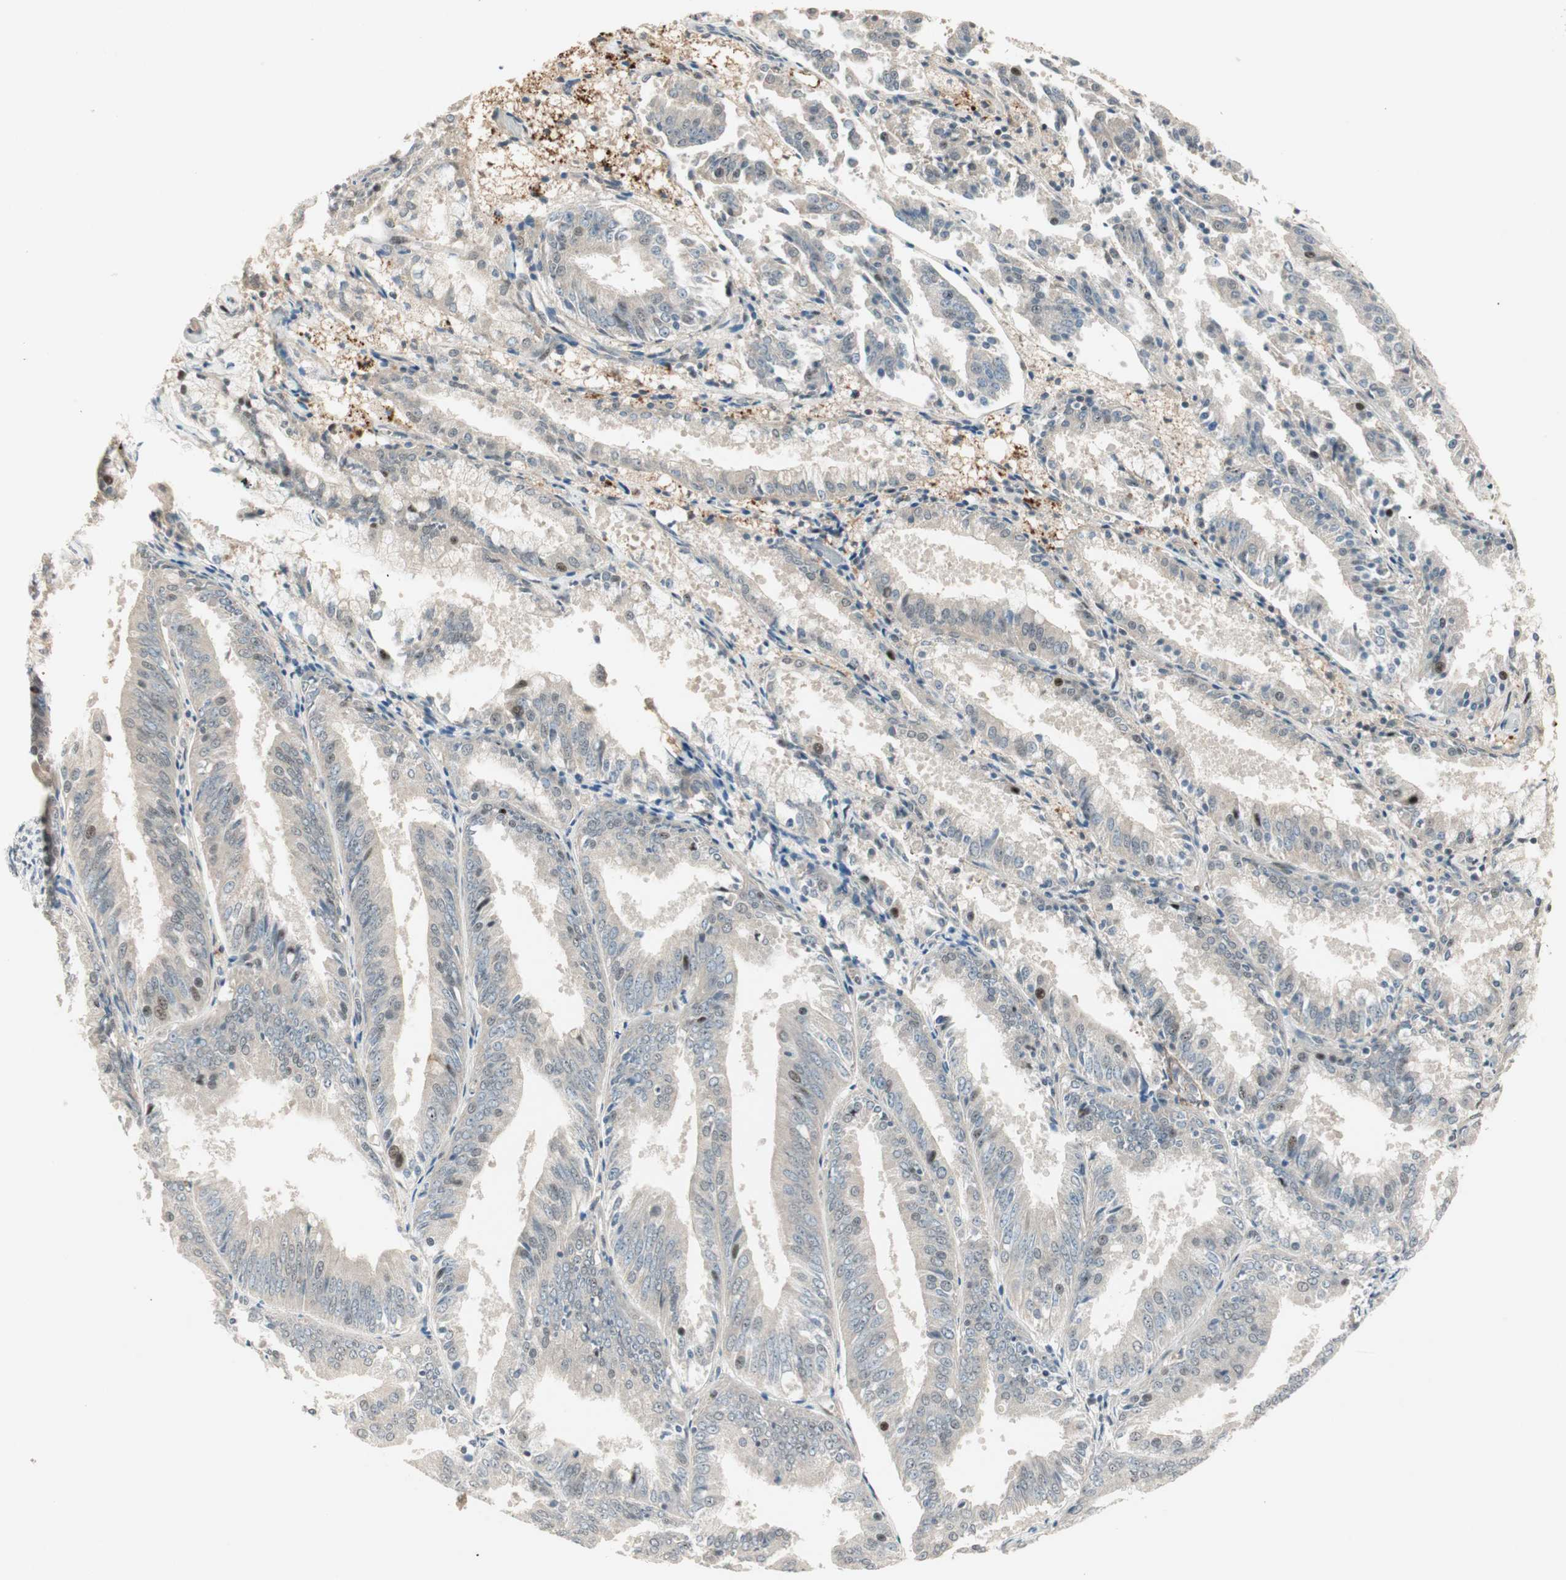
{"staining": {"intensity": "moderate", "quantity": "<25%", "location": "cytoplasmic/membranous,nuclear"}, "tissue": "endometrial cancer", "cell_type": "Tumor cells", "image_type": "cancer", "snomed": [{"axis": "morphology", "description": "Adenocarcinoma, NOS"}, {"axis": "topography", "description": "Endometrium"}], "caption": "Human endometrial cancer stained with a brown dye demonstrates moderate cytoplasmic/membranous and nuclear positive staining in about <25% of tumor cells.", "gene": "ACSL5", "patient": {"sex": "female", "age": 63}}